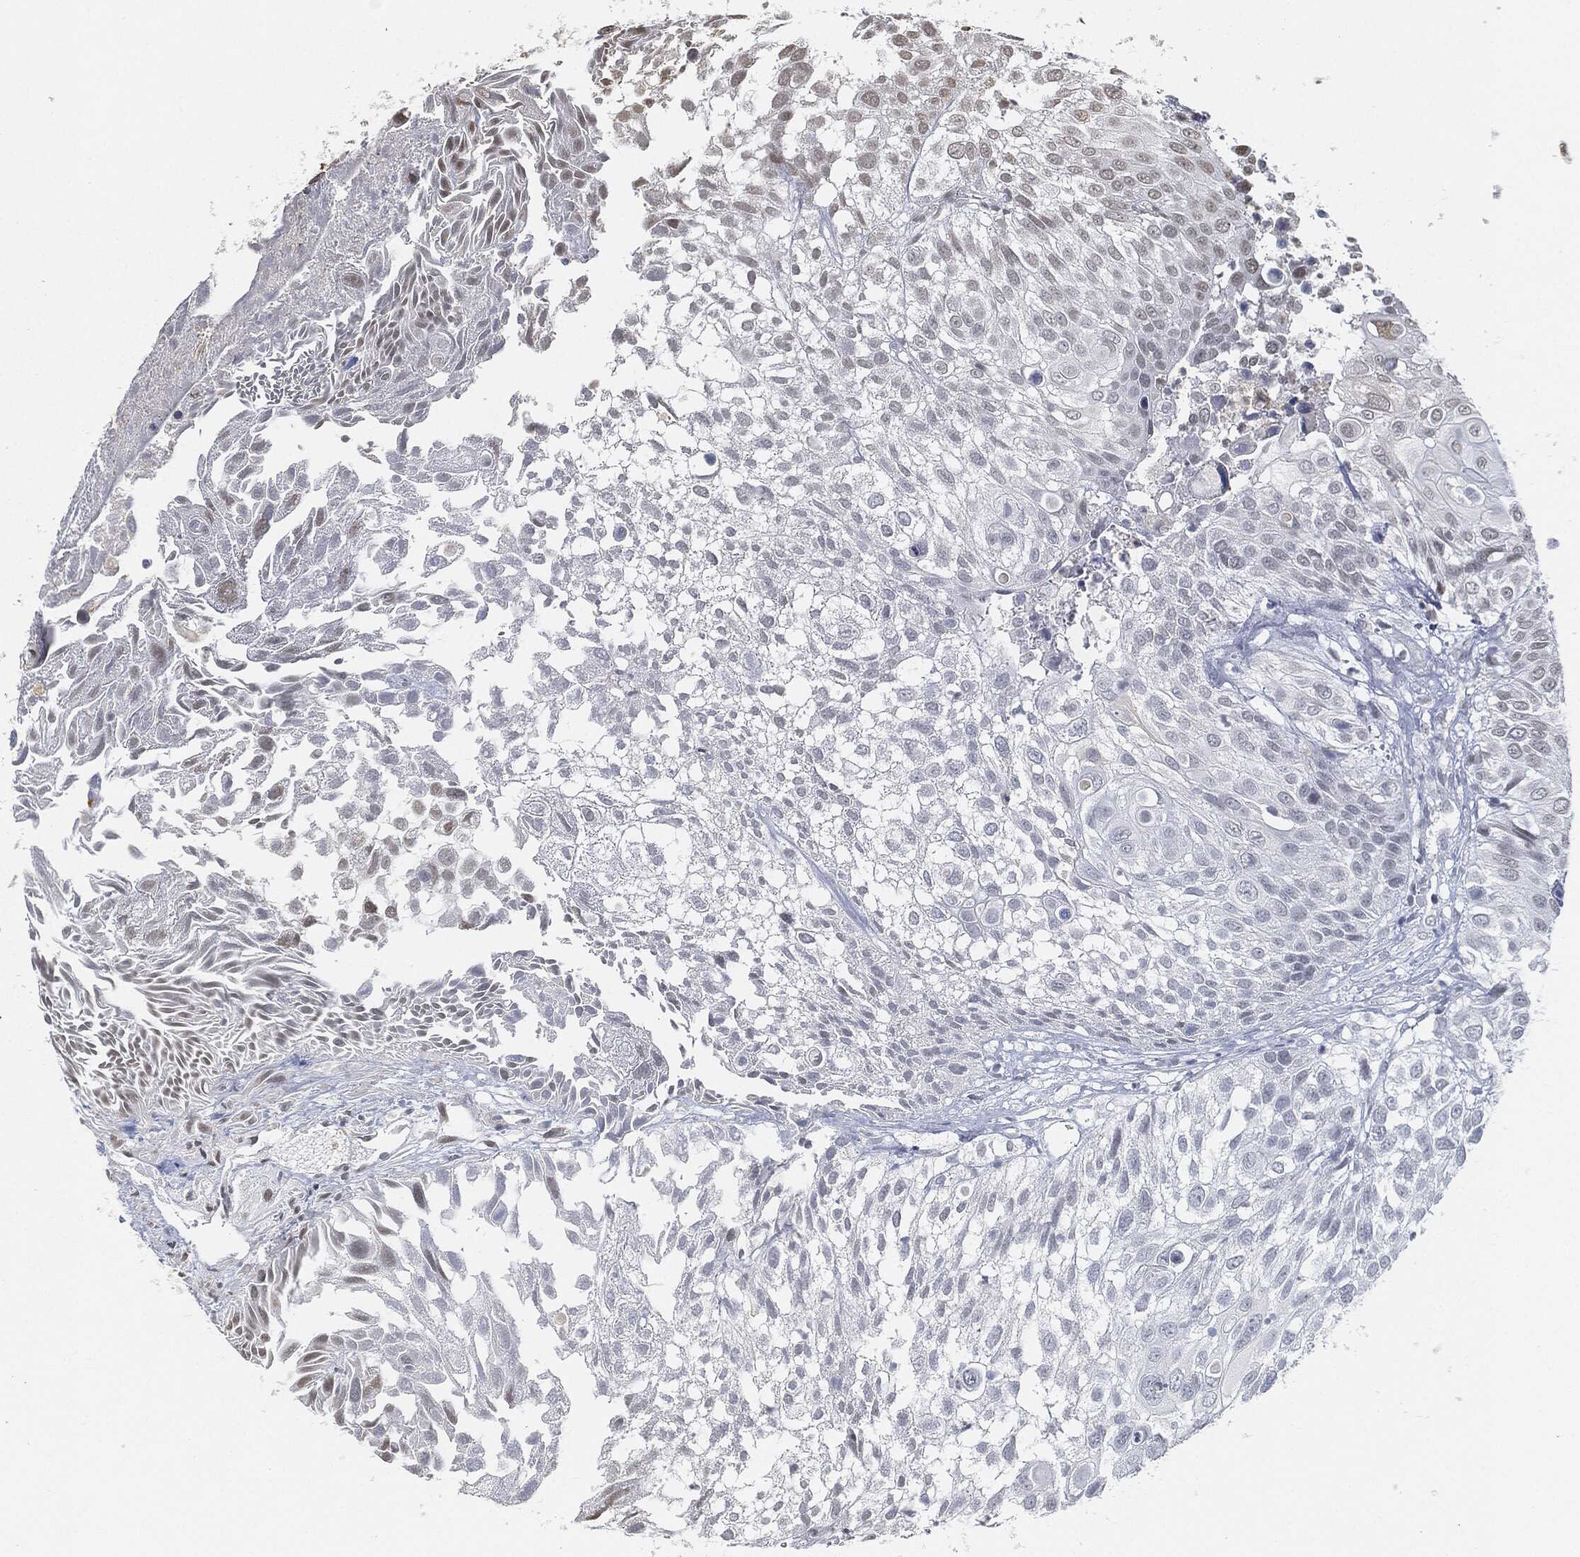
{"staining": {"intensity": "moderate", "quantity": "<25%", "location": "nuclear"}, "tissue": "urothelial cancer", "cell_type": "Tumor cells", "image_type": "cancer", "snomed": [{"axis": "morphology", "description": "Urothelial carcinoma, High grade"}, {"axis": "topography", "description": "Urinary bladder"}], "caption": "DAB (3,3'-diaminobenzidine) immunohistochemical staining of urothelial cancer displays moderate nuclear protein staining in about <25% of tumor cells.", "gene": "CIB1", "patient": {"sex": "female", "age": 79}}